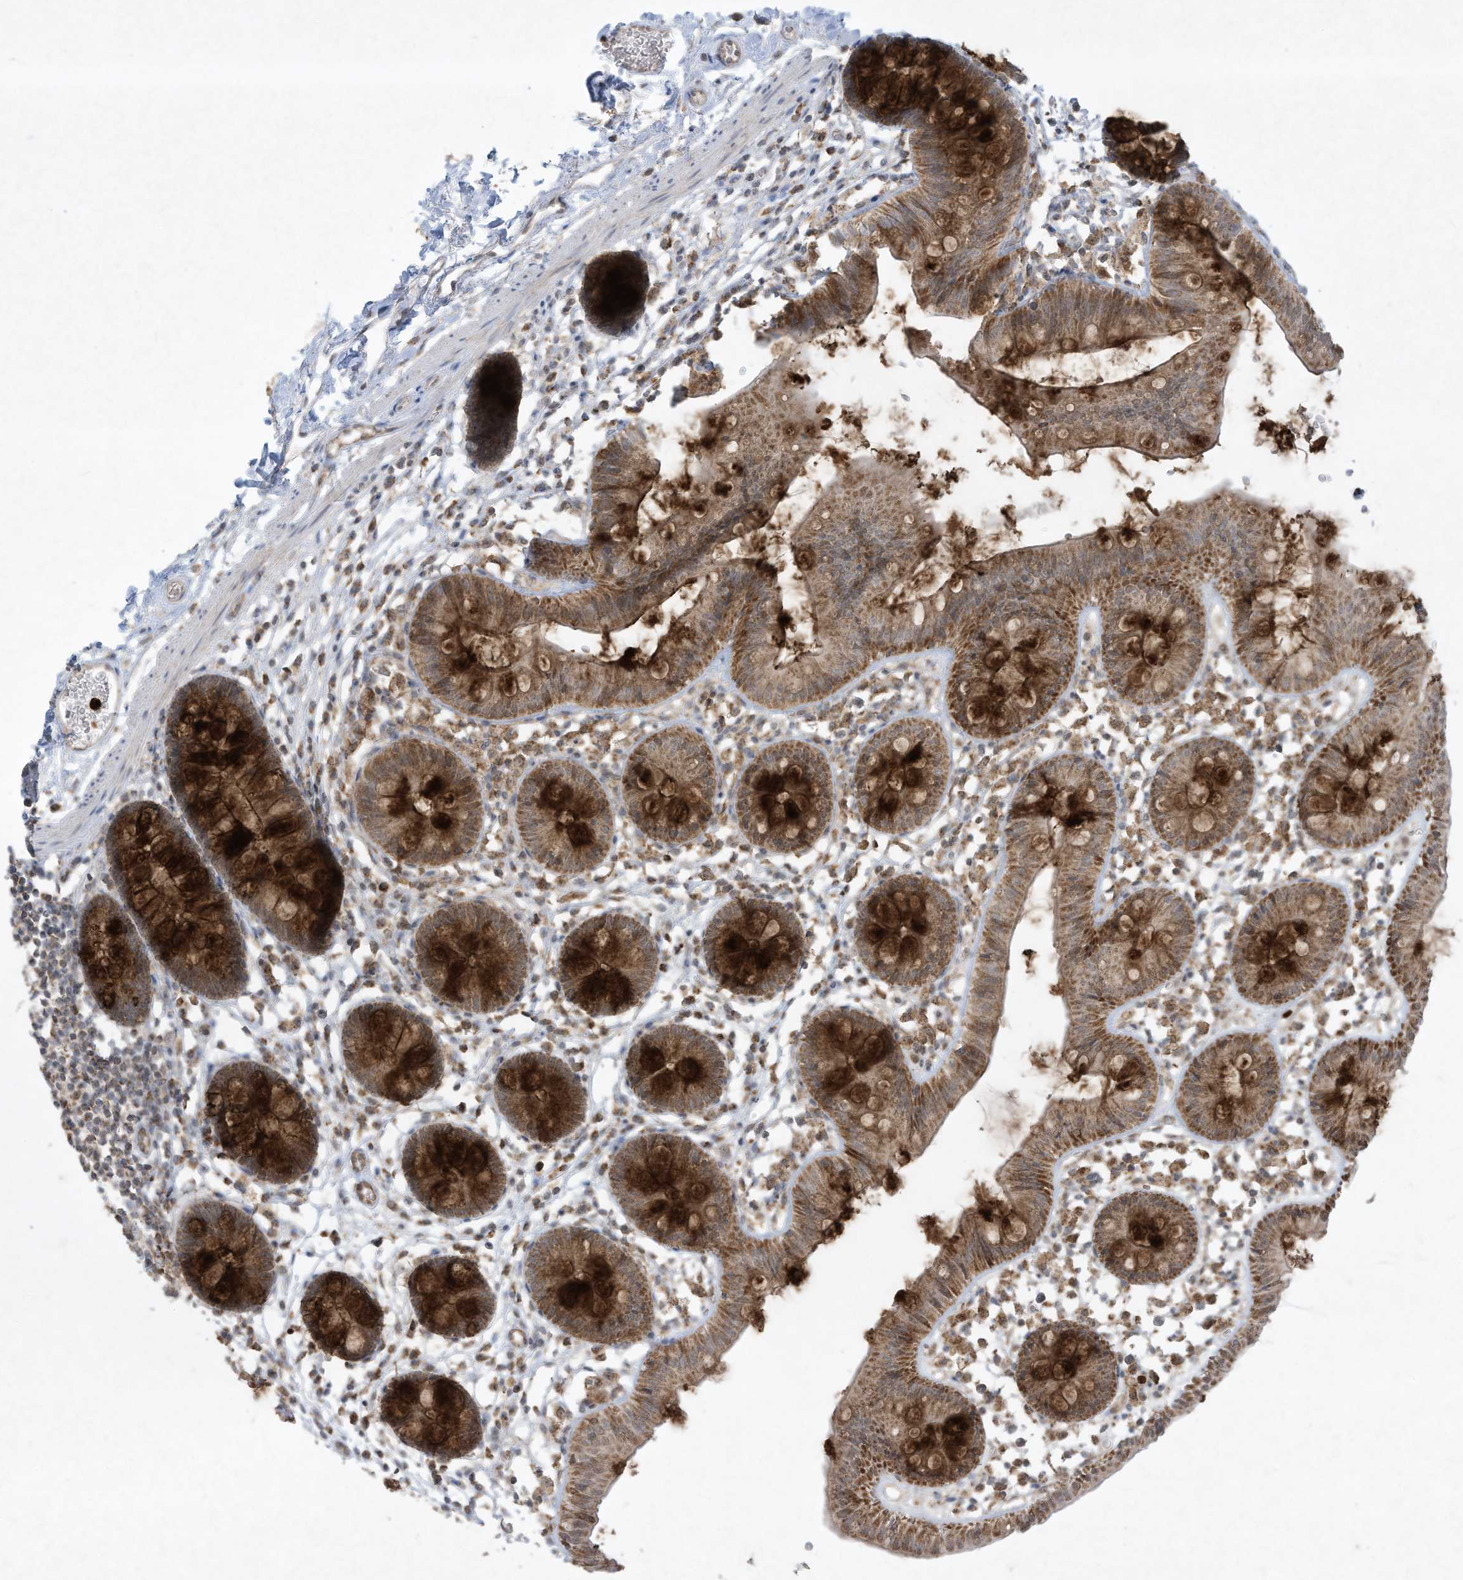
{"staining": {"intensity": "moderate", "quantity": ">75%", "location": "cytoplasmic/membranous"}, "tissue": "colon", "cell_type": "Endothelial cells", "image_type": "normal", "snomed": [{"axis": "morphology", "description": "Normal tissue, NOS"}, {"axis": "topography", "description": "Colon"}], "caption": "Immunohistochemical staining of benign colon exhibits moderate cytoplasmic/membranous protein expression in about >75% of endothelial cells.", "gene": "CHRNA4", "patient": {"sex": "male", "age": 56}}